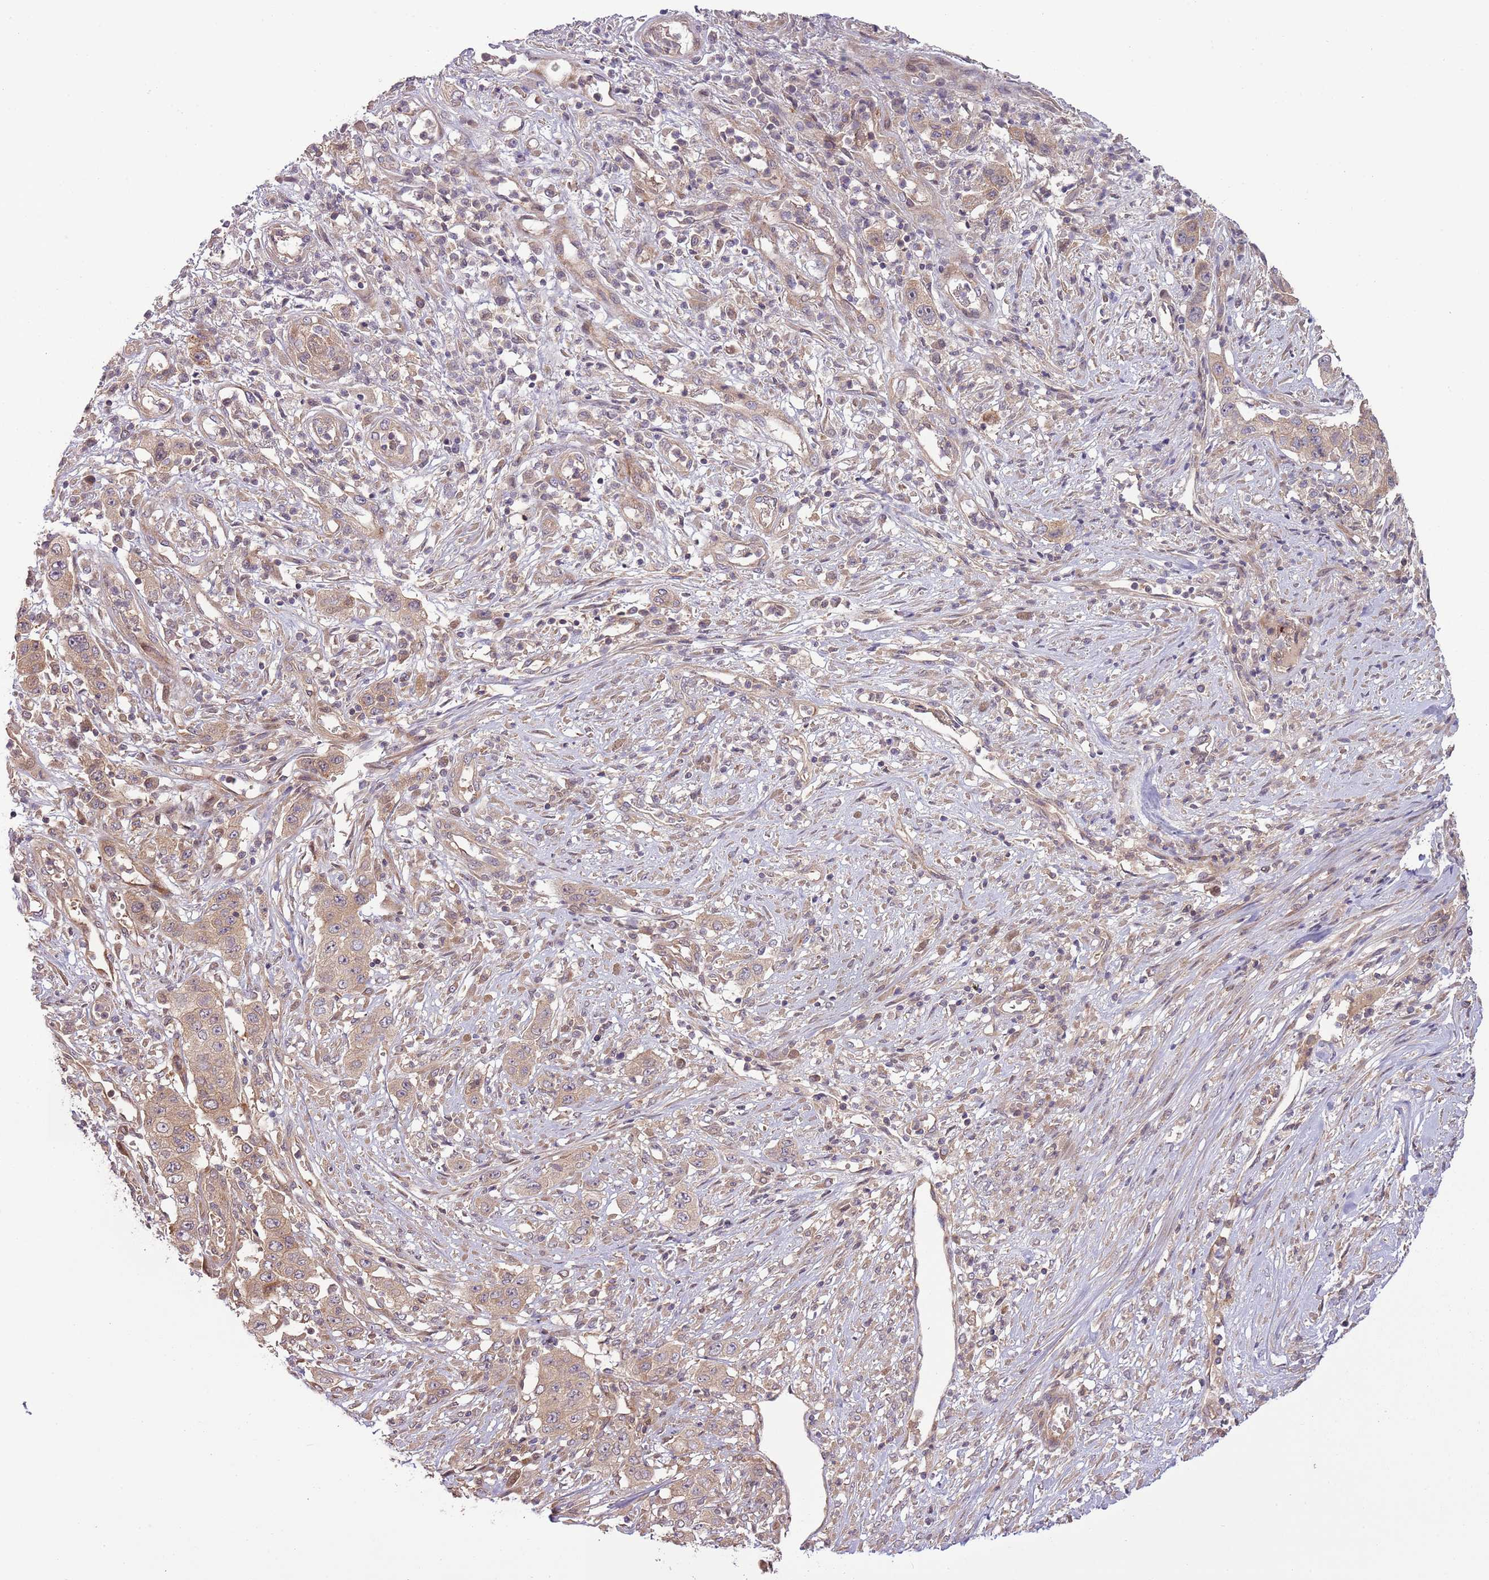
{"staining": {"intensity": "weak", "quantity": ">75%", "location": "cytoplasmic/membranous"}, "tissue": "stomach cancer", "cell_type": "Tumor cells", "image_type": "cancer", "snomed": [{"axis": "morphology", "description": "Adenocarcinoma, NOS"}, {"axis": "topography", "description": "Stomach, upper"}], "caption": "The photomicrograph reveals a brown stain indicating the presence of a protein in the cytoplasmic/membranous of tumor cells in stomach cancer (adenocarcinoma). (brown staining indicates protein expression, while blue staining denotes nuclei).", "gene": "RNF128", "patient": {"sex": "male", "age": 62}}